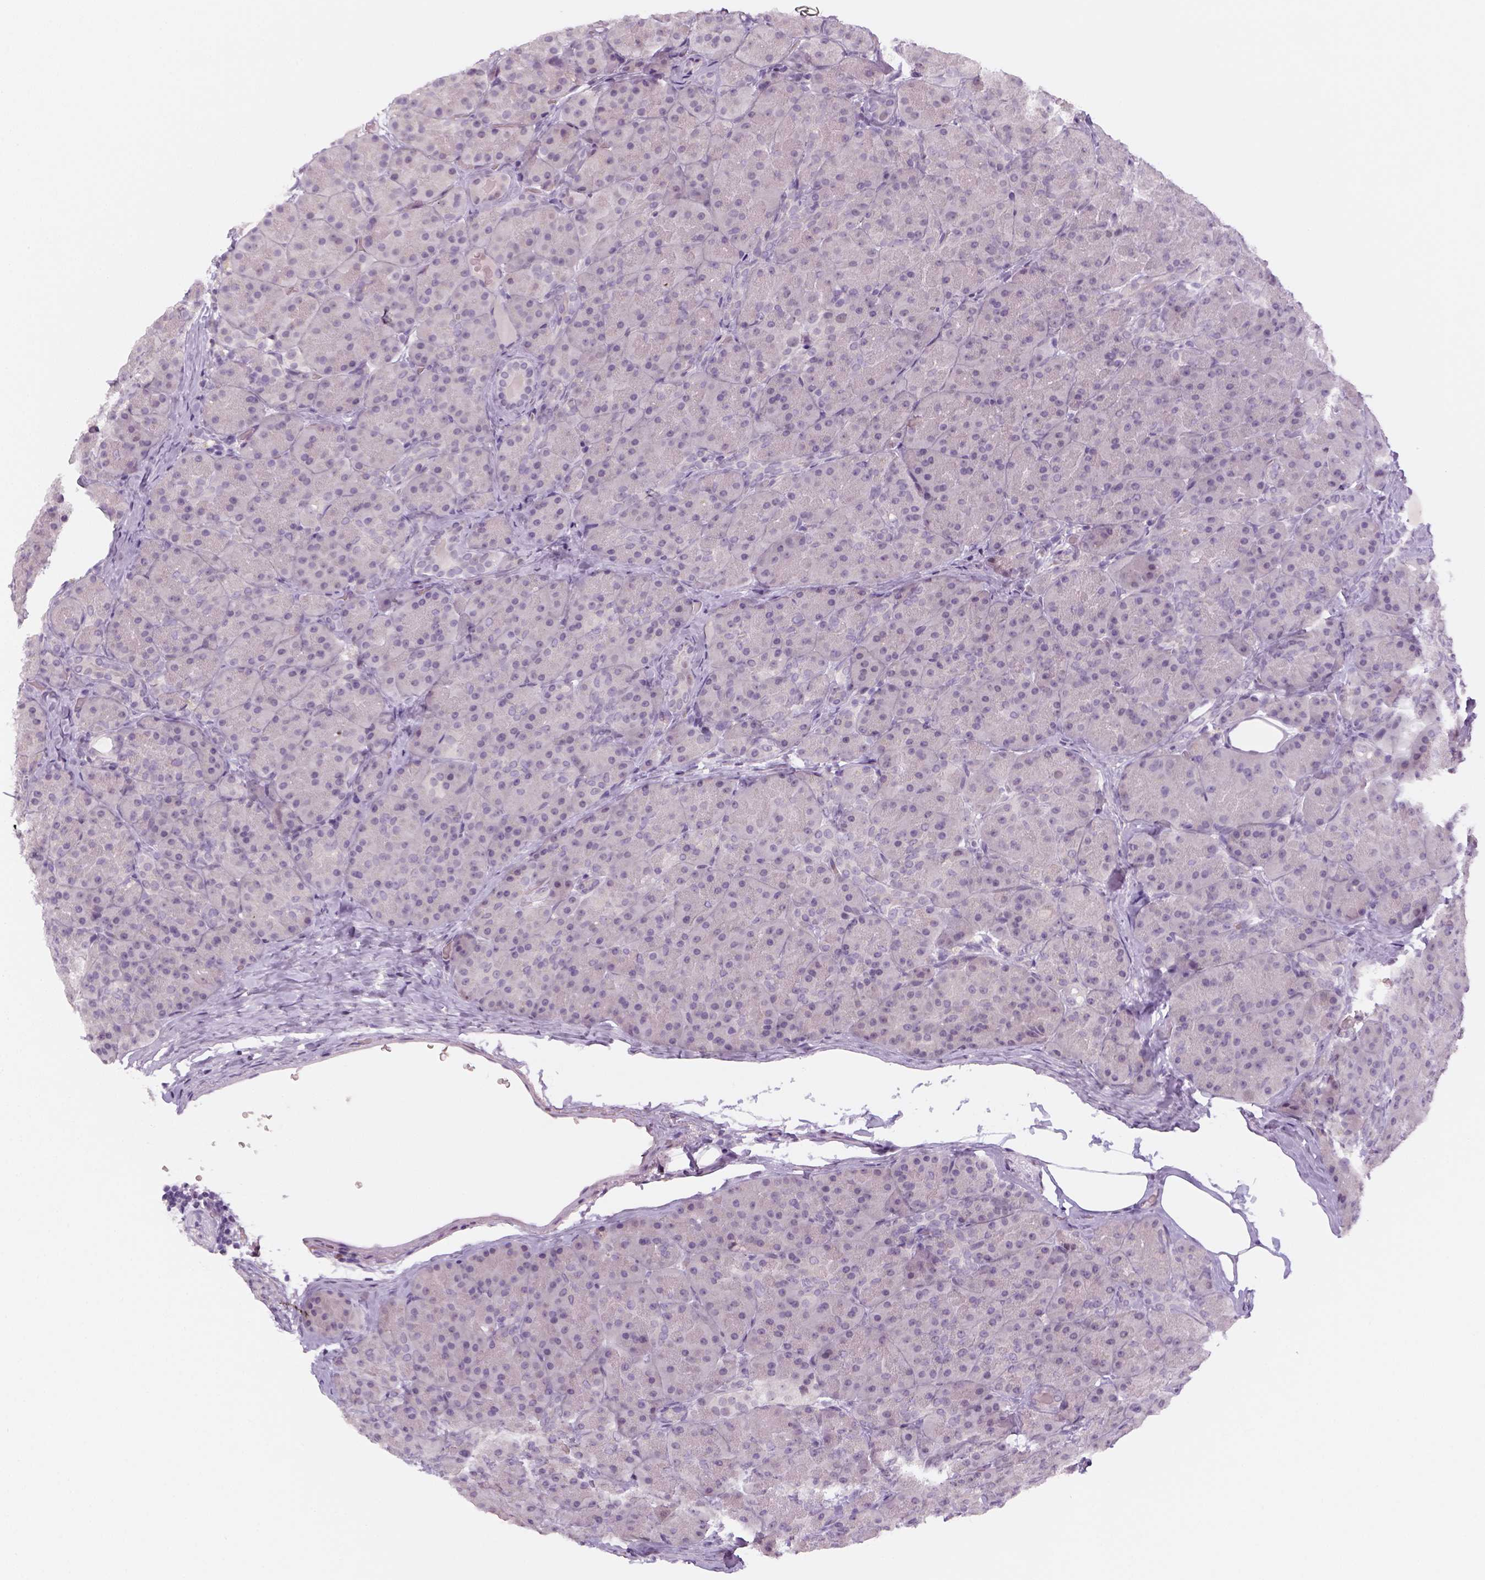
{"staining": {"intensity": "negative", "quantity": "none", "location": "none"}, "tissue": "pancreas", "cell_type": "Exocrine glandular cells", "image_type": "normal", "snomed": [{"axis": "morphology", "description": "Normal tissue, NOS"}, {"axis": "topography", "description": "Pancreas"}], "caption": "A photomicrograph of pancreas stained for a protein shows no brown staining in exocrine glandular cells.", "gene": "MAGEB3", "patient": {"sex": "male", "age": 57}}